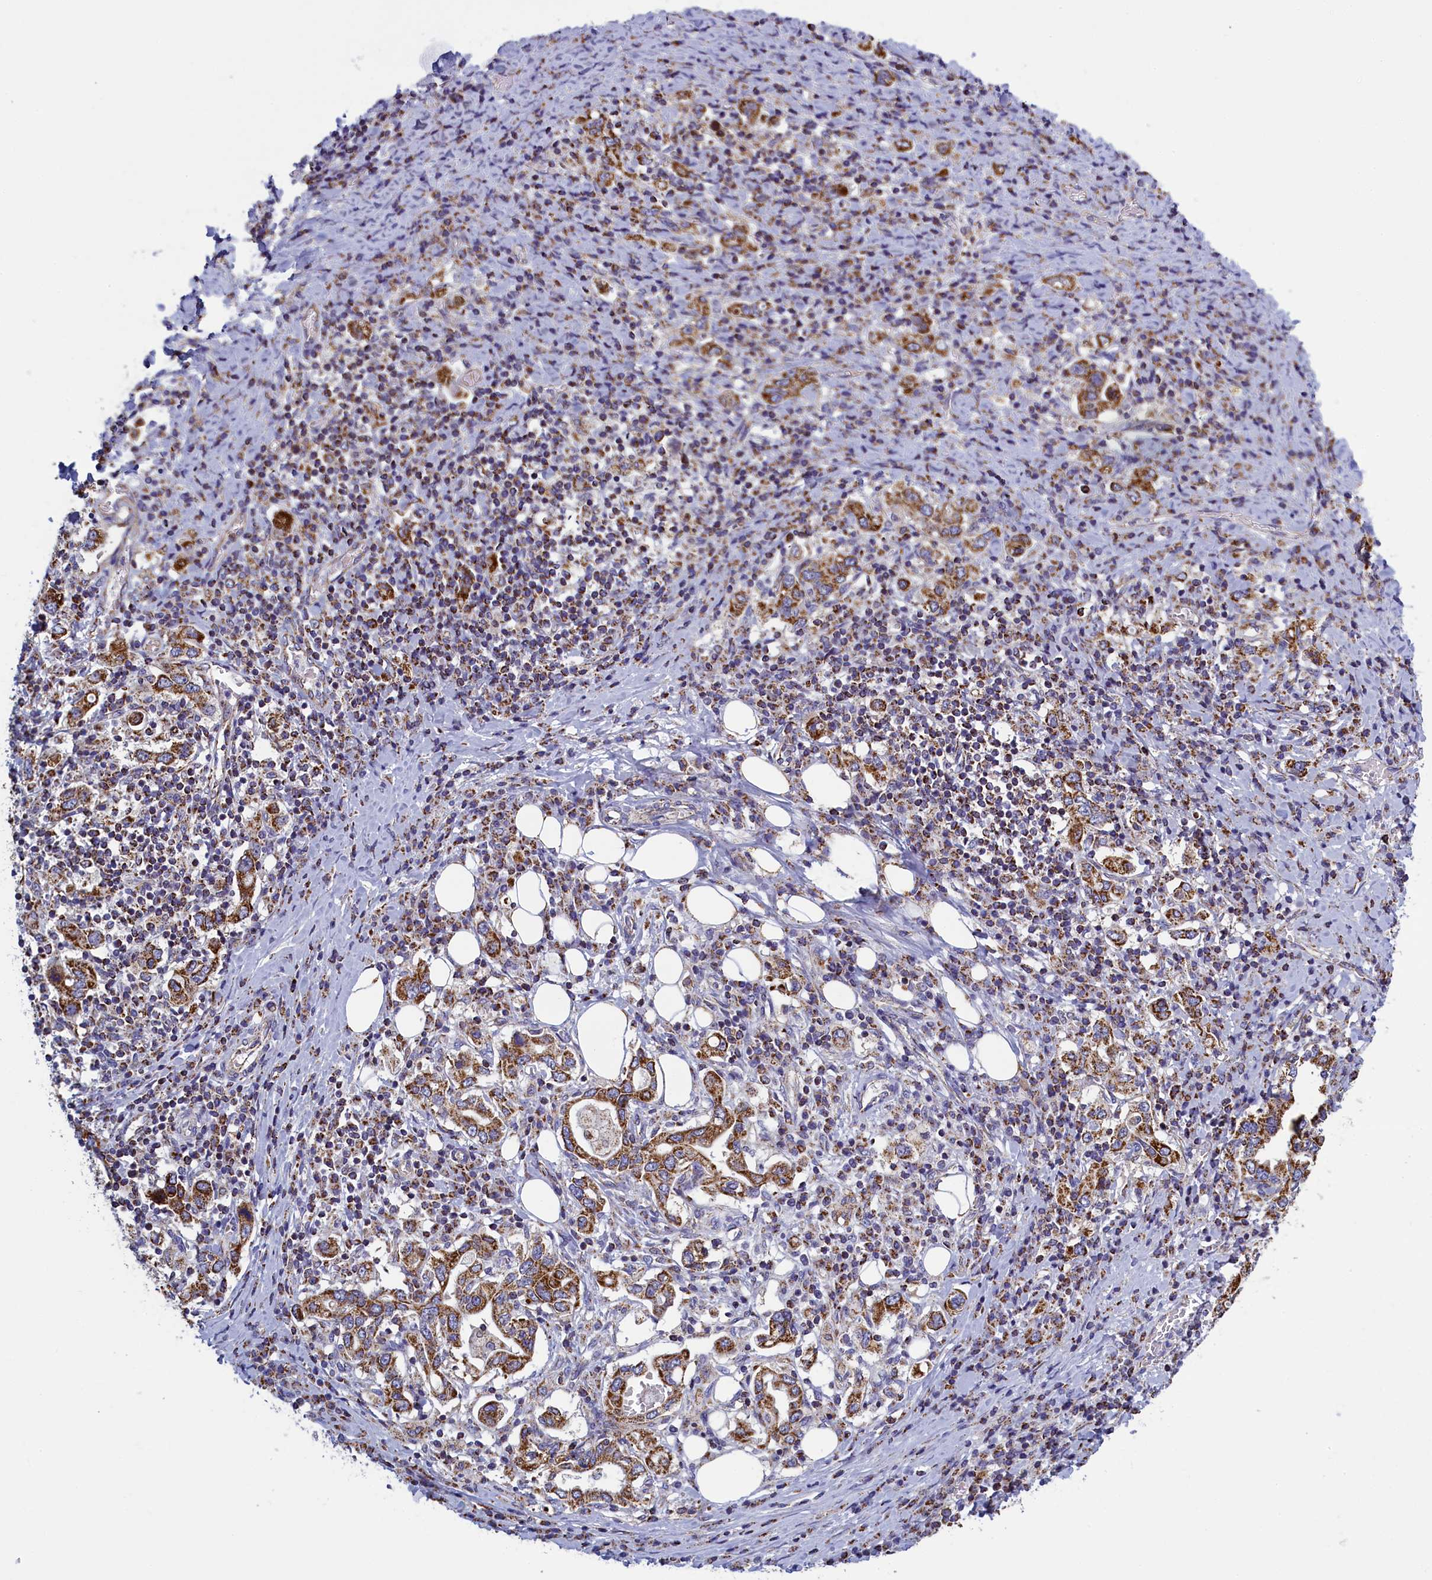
{"staining": {"intensity": "strong", "quantity": ">75%", "location": "cytoplasmic/membranous"}, "tissue": "stomach cancer", "cell_type": "Tumor cells", "image_type": "cancer", "snomed": [{"axis": "morphology", "description": "Adenocarcinoma, NOS"}, {"axis": "topography", "description": "Stomach, upper"}, {"axis": "topography", "description": "Stomach"}], "caption": "Tumor cells show strong cytoplasmic/membranous expression in approximately >75% of cells in adenocarcinoma (stomach).", "gene": "IFT122", "patient": {"sex": "male", "age": 62}}